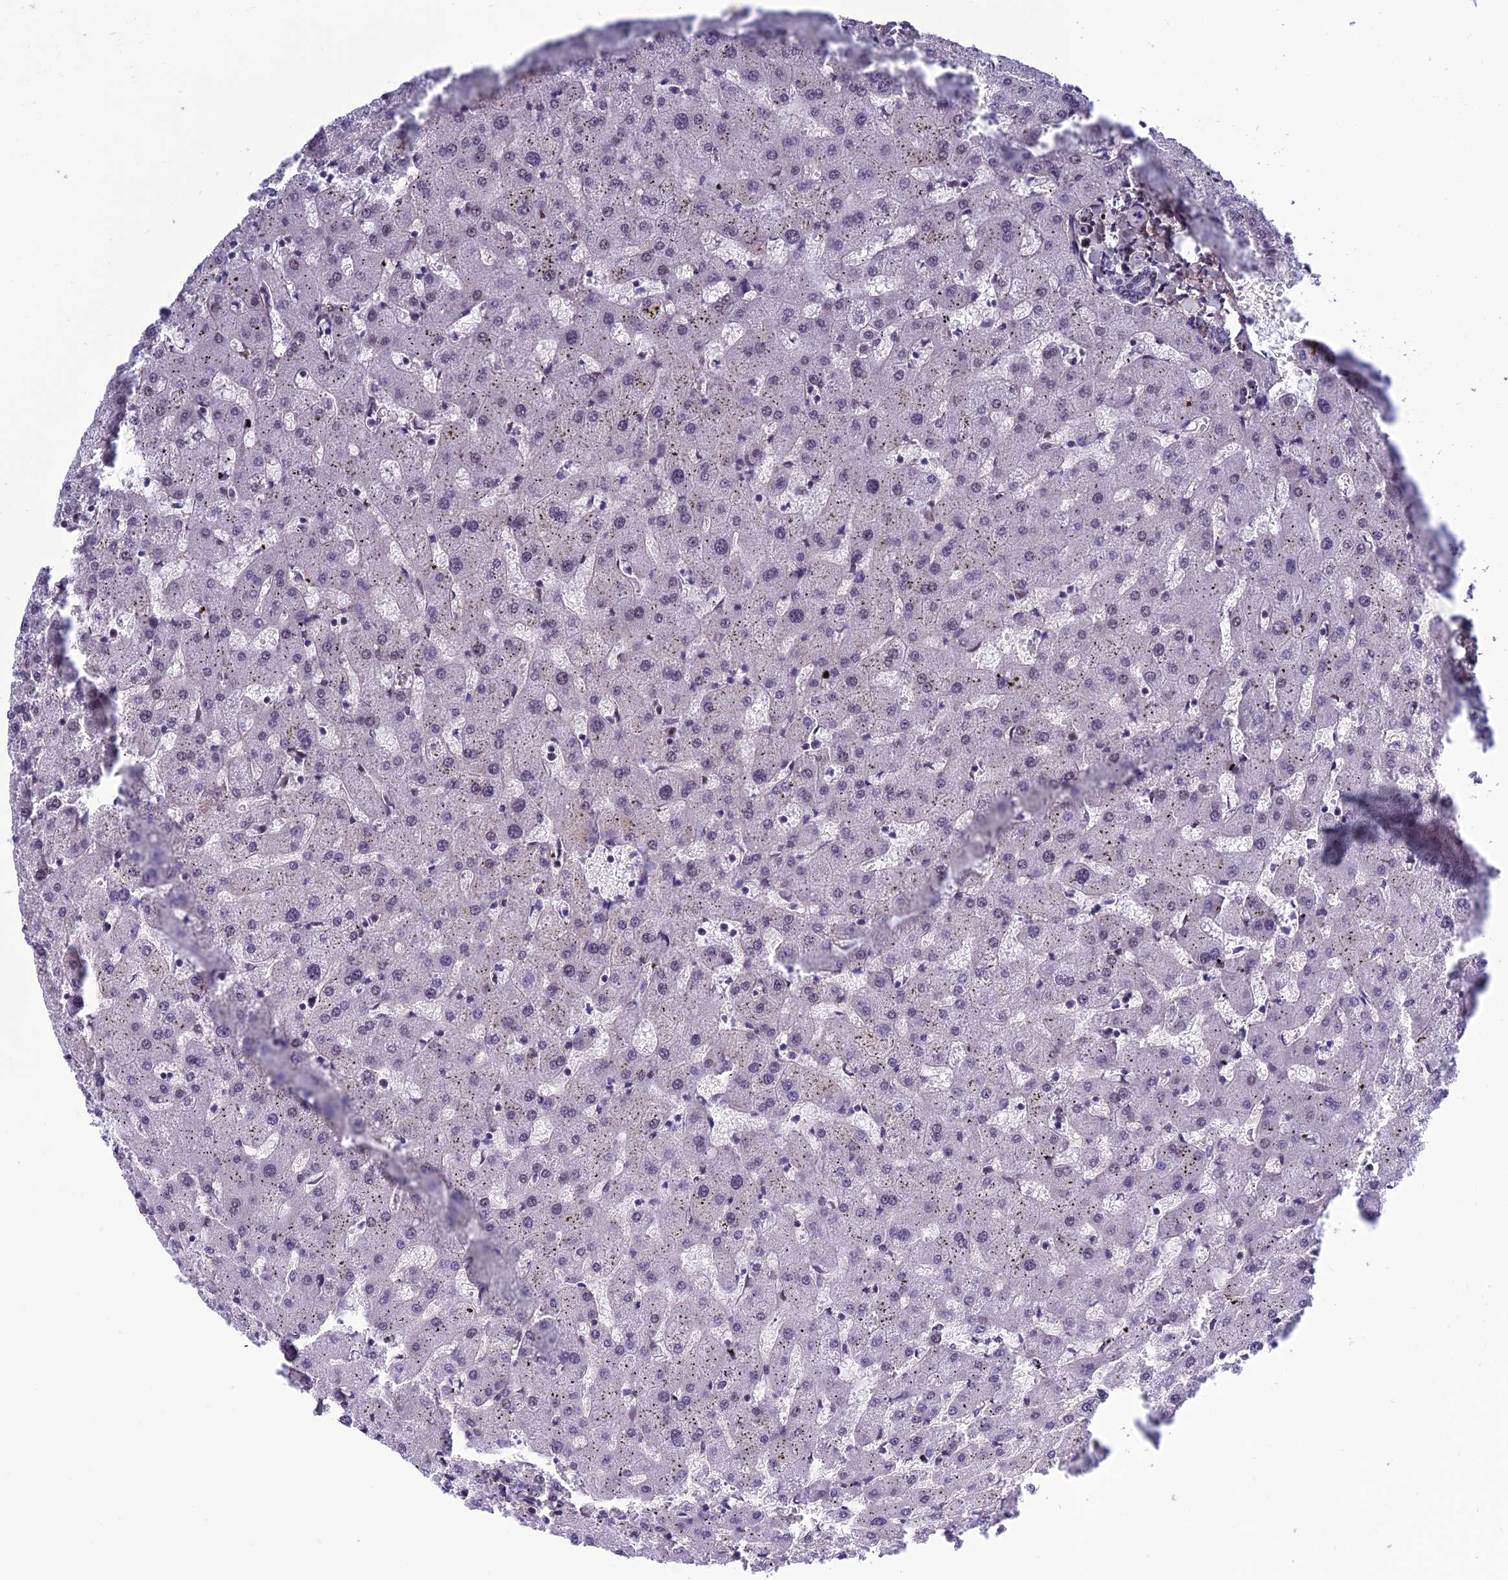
{"staining": {"intensity": "negative", "quantity": "none", "location": "none"}, "tissue": "liver", "cell_type": "Cholangiocytes", "image_type": "normal", "snomed": [{"axis": "morphology", "description": "Normal tissue, NOS"}, {"axis": "topography", "description": "Liver"}], "caption": "An IHC histopathology image of unremarkable liver is shown. There is no staining in cholangiocytes of liver.", "gene": "RSRC1", "patient": {"sex": "female", "age": 63}}